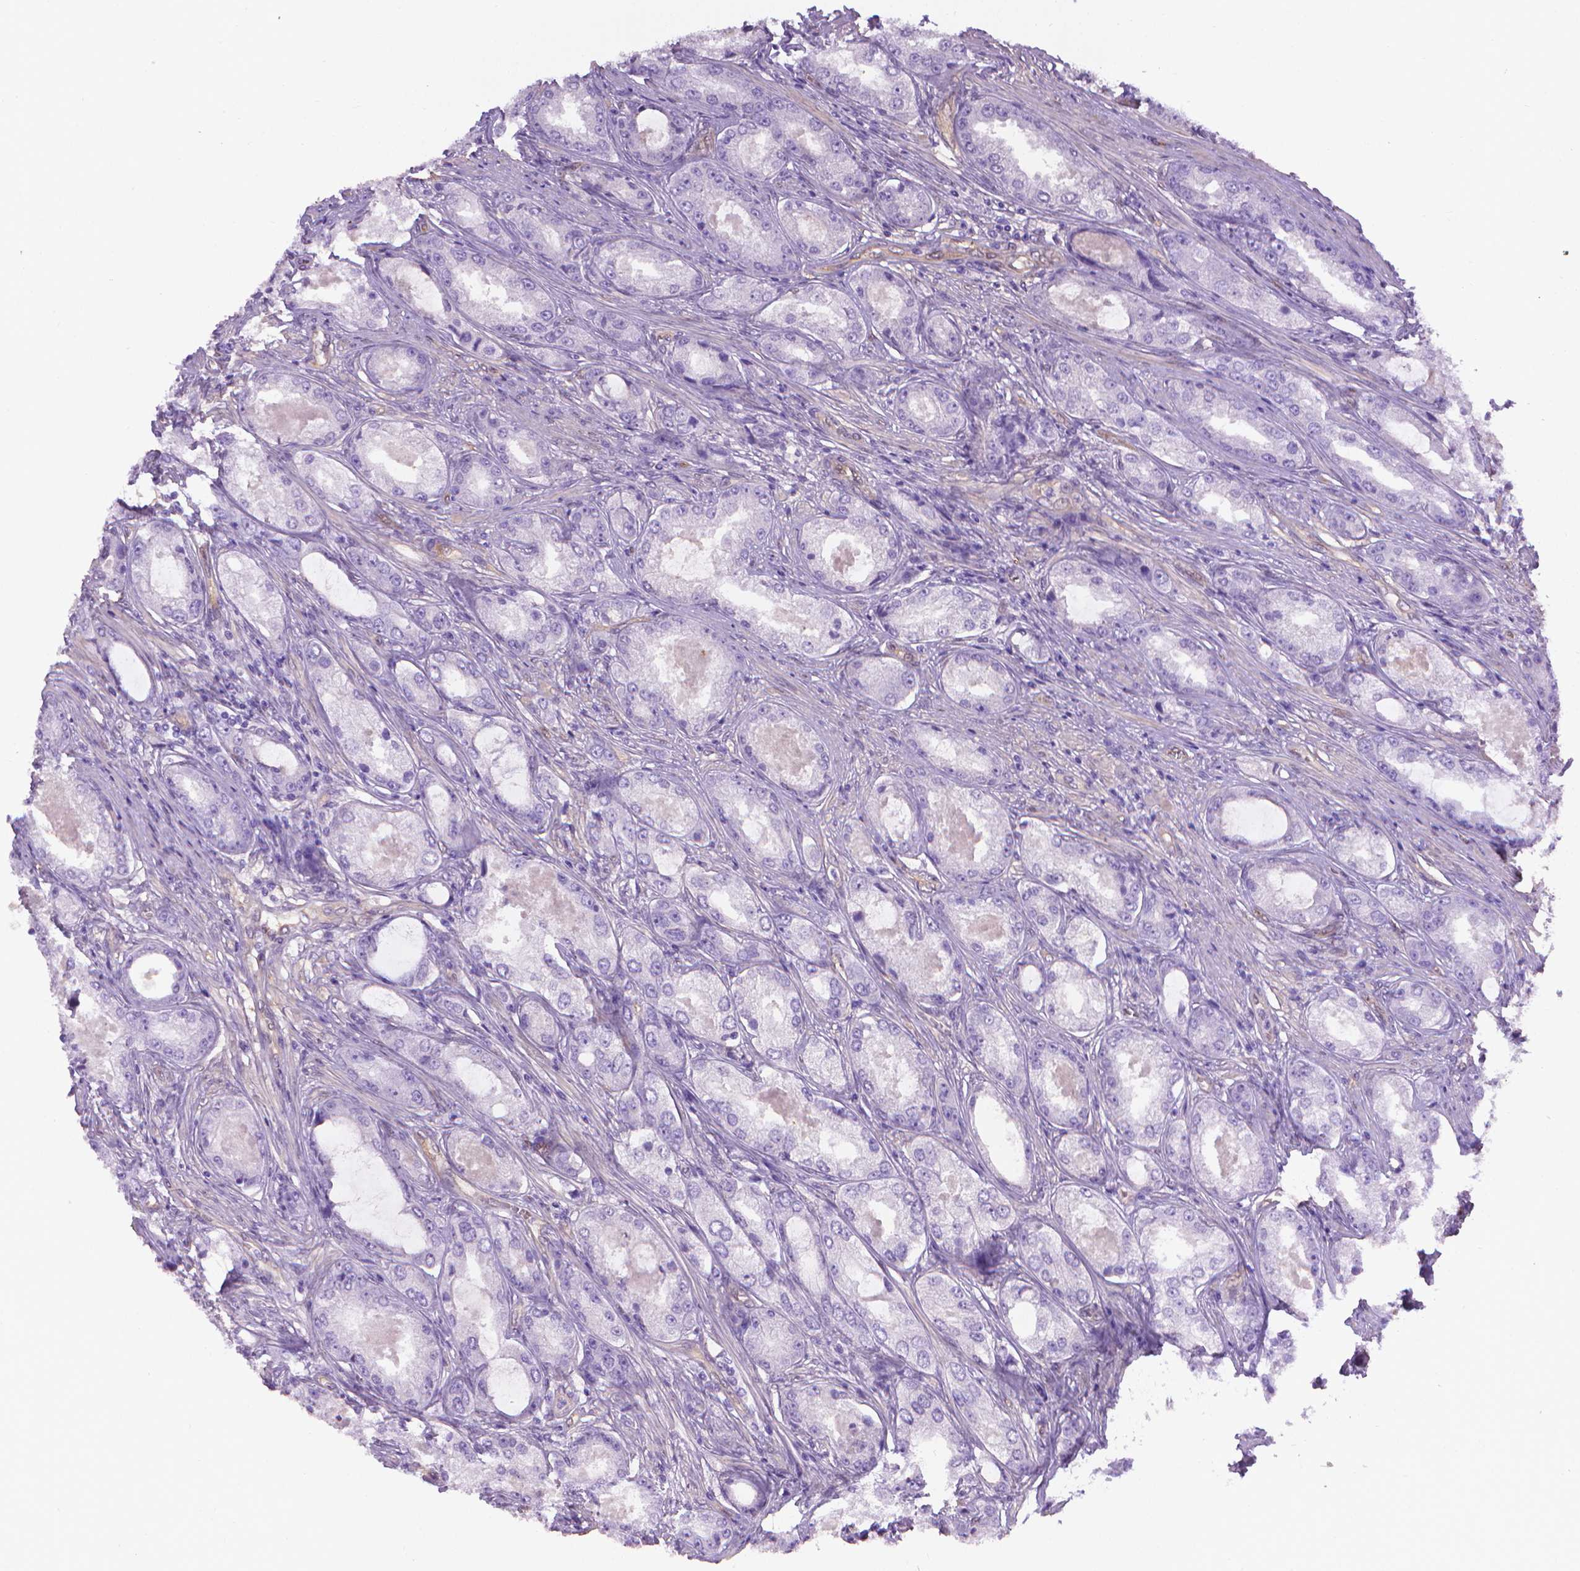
{"staining": {"intensity": "negative", "quantity": "none", "location": "none"}, "tissue": "prostate cancer", "cell_type": "Tumor cells", "image_type": "cancer", "snomed": [{"axis": "morphology", "description": "Adenocarcinoma, Low grade"}, {"axis": "topography", "description": "Prostate"}], "caption": "Prostate cancer (adenocarcinoma (low-grade)) was stained to show a protein in brown. There is no significant staining in tumor cells. (DAB (3,3'-diaminobenzidine) immunohistochemistry (IHC), high magnification).", "gene": "CLIC4", "patient": {"sex": "male", "age": 68}}